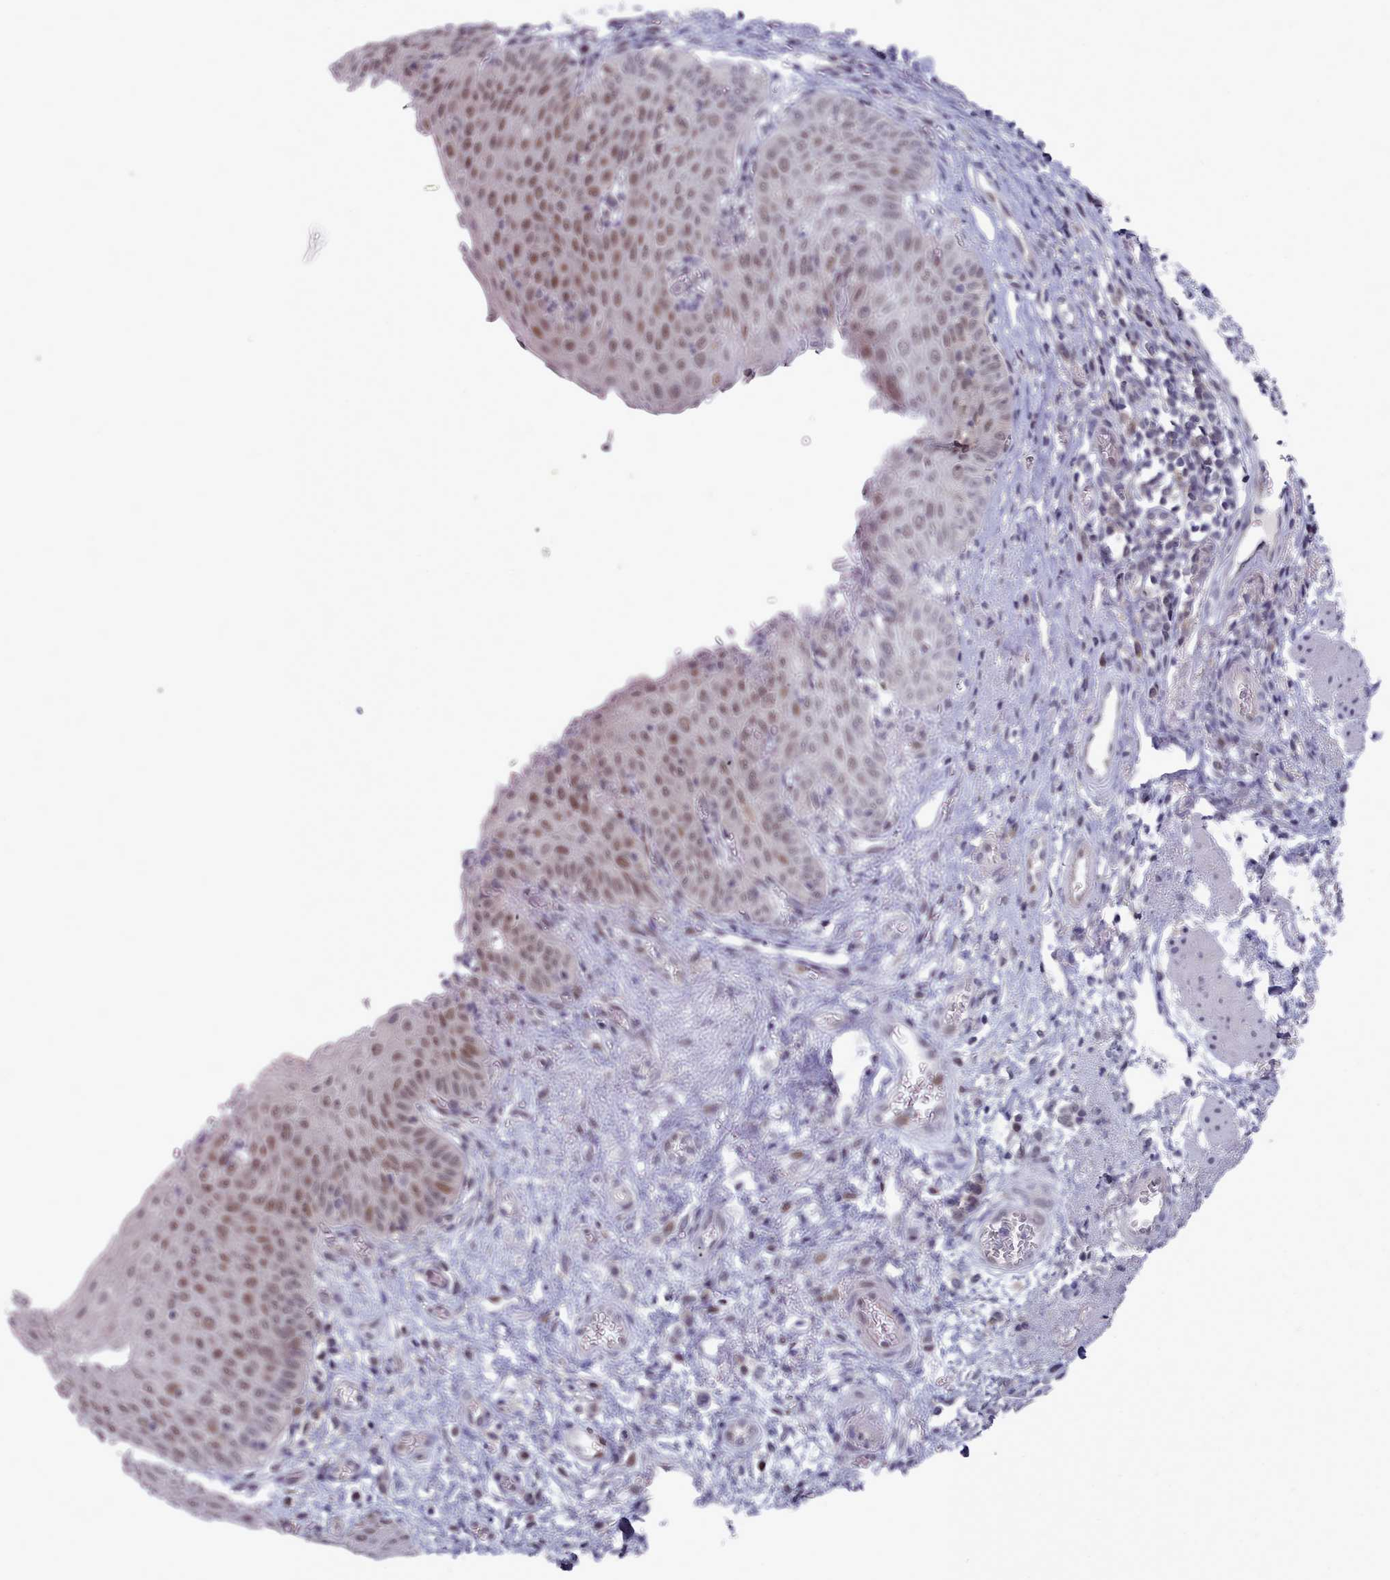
{"staining": {"intensity": "moderate", "quantity": "25%-75%", "location": "nuclear"}, "tissue": "esophagus", "cell_type": "Squamous epithelial cells", "image_type": "normal", "snomed": [{"axis": "morphology", "description": "Normal tissue, NOS"}, {"axis": "topography", "description": "Esophagus"}], "caption": "Immunohistochemical staining of normal human esophagus demonstrates moderate nuclear protein positivity in approximately 25%-75% of squamous epithelial cells.", "gene": "GINS1", "patient": {"sex": "male", "age": 71}}